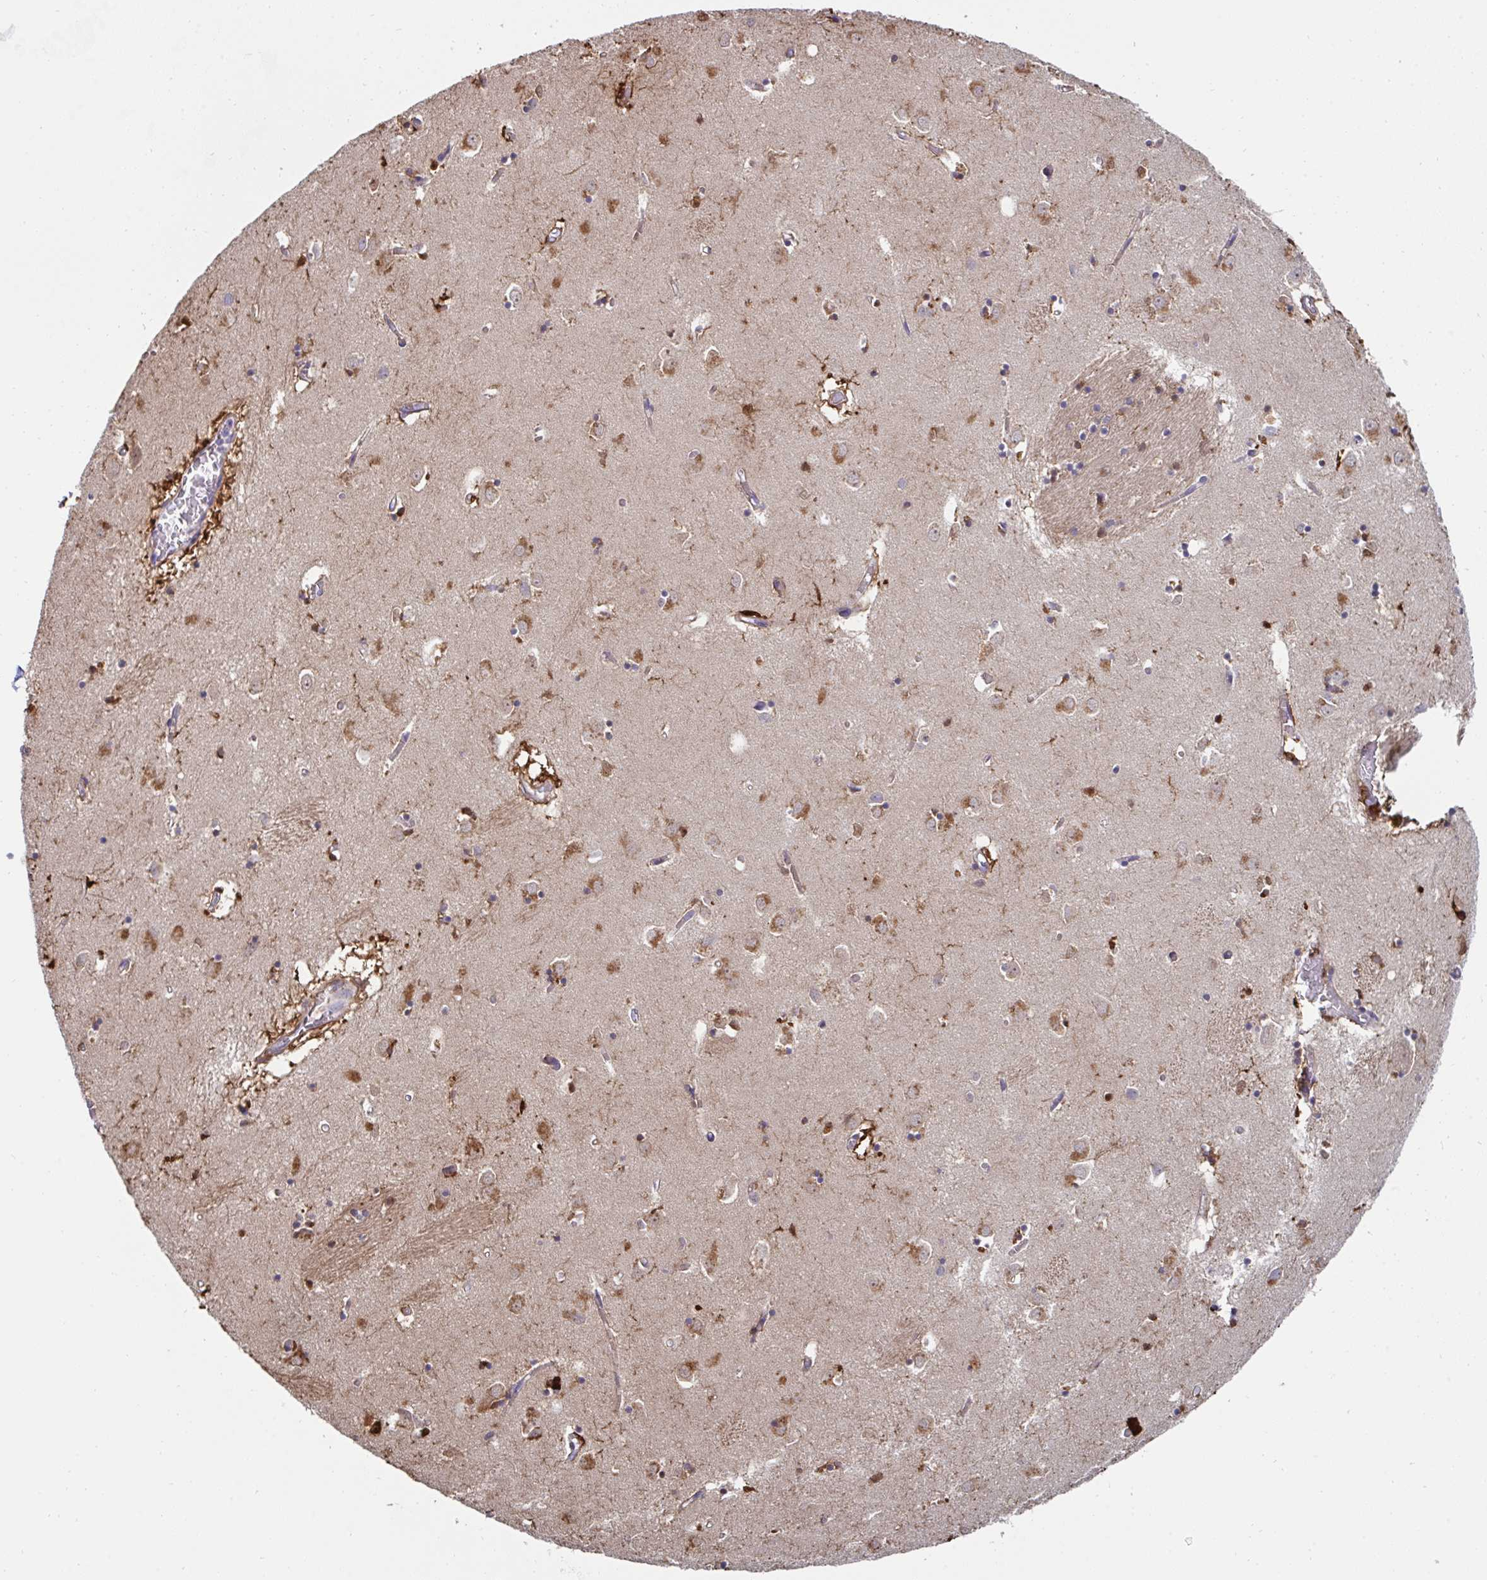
{"staining": {"intensity": "moderate", "quantity": "<25%", "location": "cytoplasmic/membranous"}, "tissue": "caudate", "cell_type": "Glial cells", "image_type": "normal", "snomed": [{"axis": "morphology", "description": "Normal tissue, NOS"}, {"axis": "topography", "description": "Lateral ventricle wall"}], "caption": "Immunohistochemical staining of unremarkable human caudate reveals moderate cytoplasmic/membranous protein expression in about <25% of glial cells.", "gene": "FBXL13", "patient": {"sex": "male", "age": 70}}